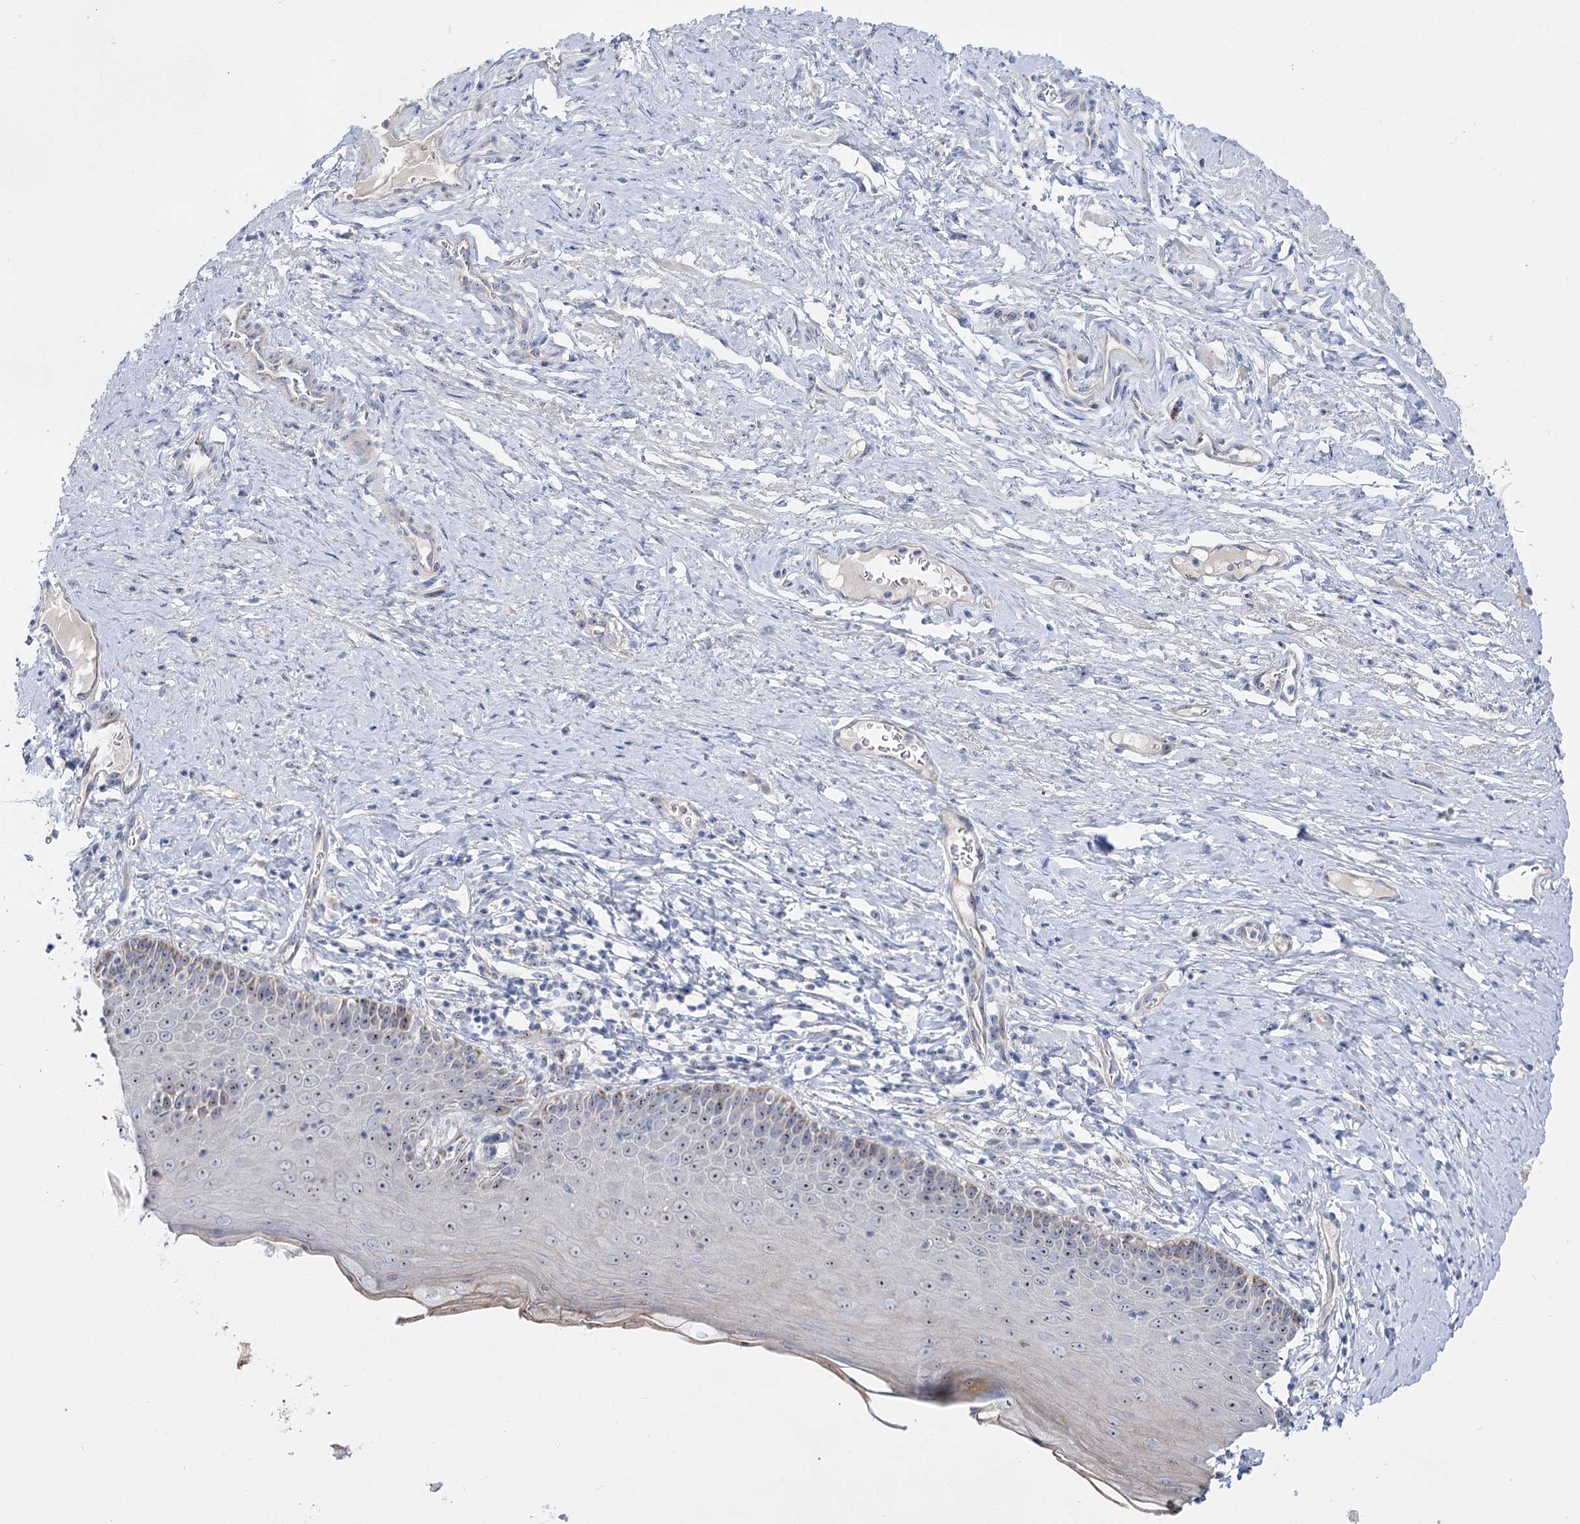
{"staining": {"intensity": "weak", "quantity": "<25%", "location": "cytoplasmic/membranous"}, "tissue": "cervix", "cell_type": "Glandular cells", "image_type": "normal", "snomed": [{"axis": "morphology", "description": "Normal tissue, NOS"}, {"axis": "topography", "description": "Cervix"}], "caption": "There is no significant expression in glandular cells of cervix.", "gene": "SUOX", "patient": {"sex": "female", "age": 42}}